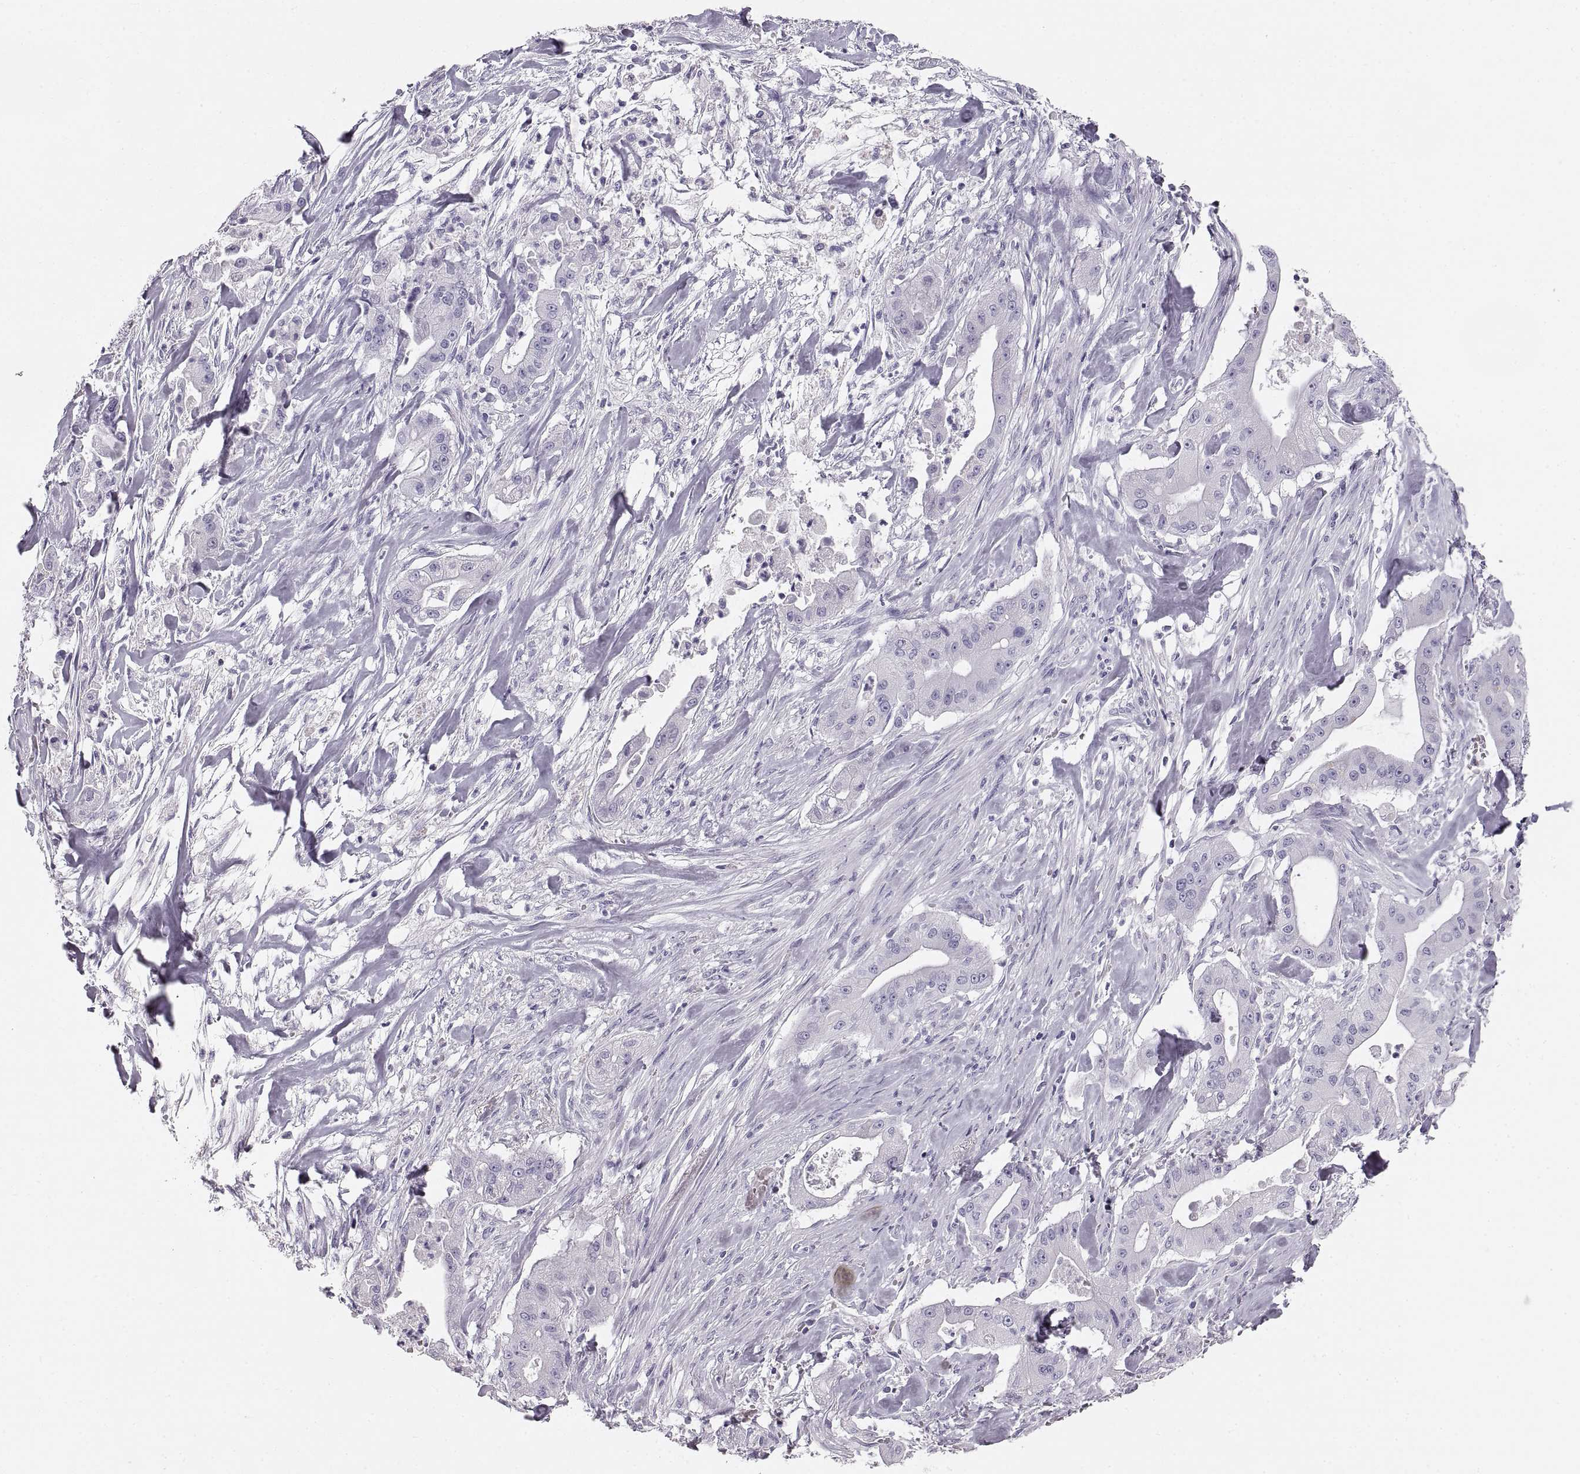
{"staining": {"intensity": "negative", "quantity": "none", "location": "none"}, "tissue": "pancreatic cancer", "cell_type": "Tumor cells", "image_type": "cancer", "snomed": [{"axis": "morphology", "description": "Normal tissue, NOS"}, {"axis": "morphology", "description": "Inflammation, NOS"}, {"axis": "morphology", "description": "Adenocarcinoma, NOS"}, {"axis": "topography", "description": "Pancreas"}], "caption": "Photomicrograph shows no significant protein positivity in tumor cells of pancreatic adenocarcinoma.", "gene": "CRYAA", "patient": {"sex": "male", "age": 57}}